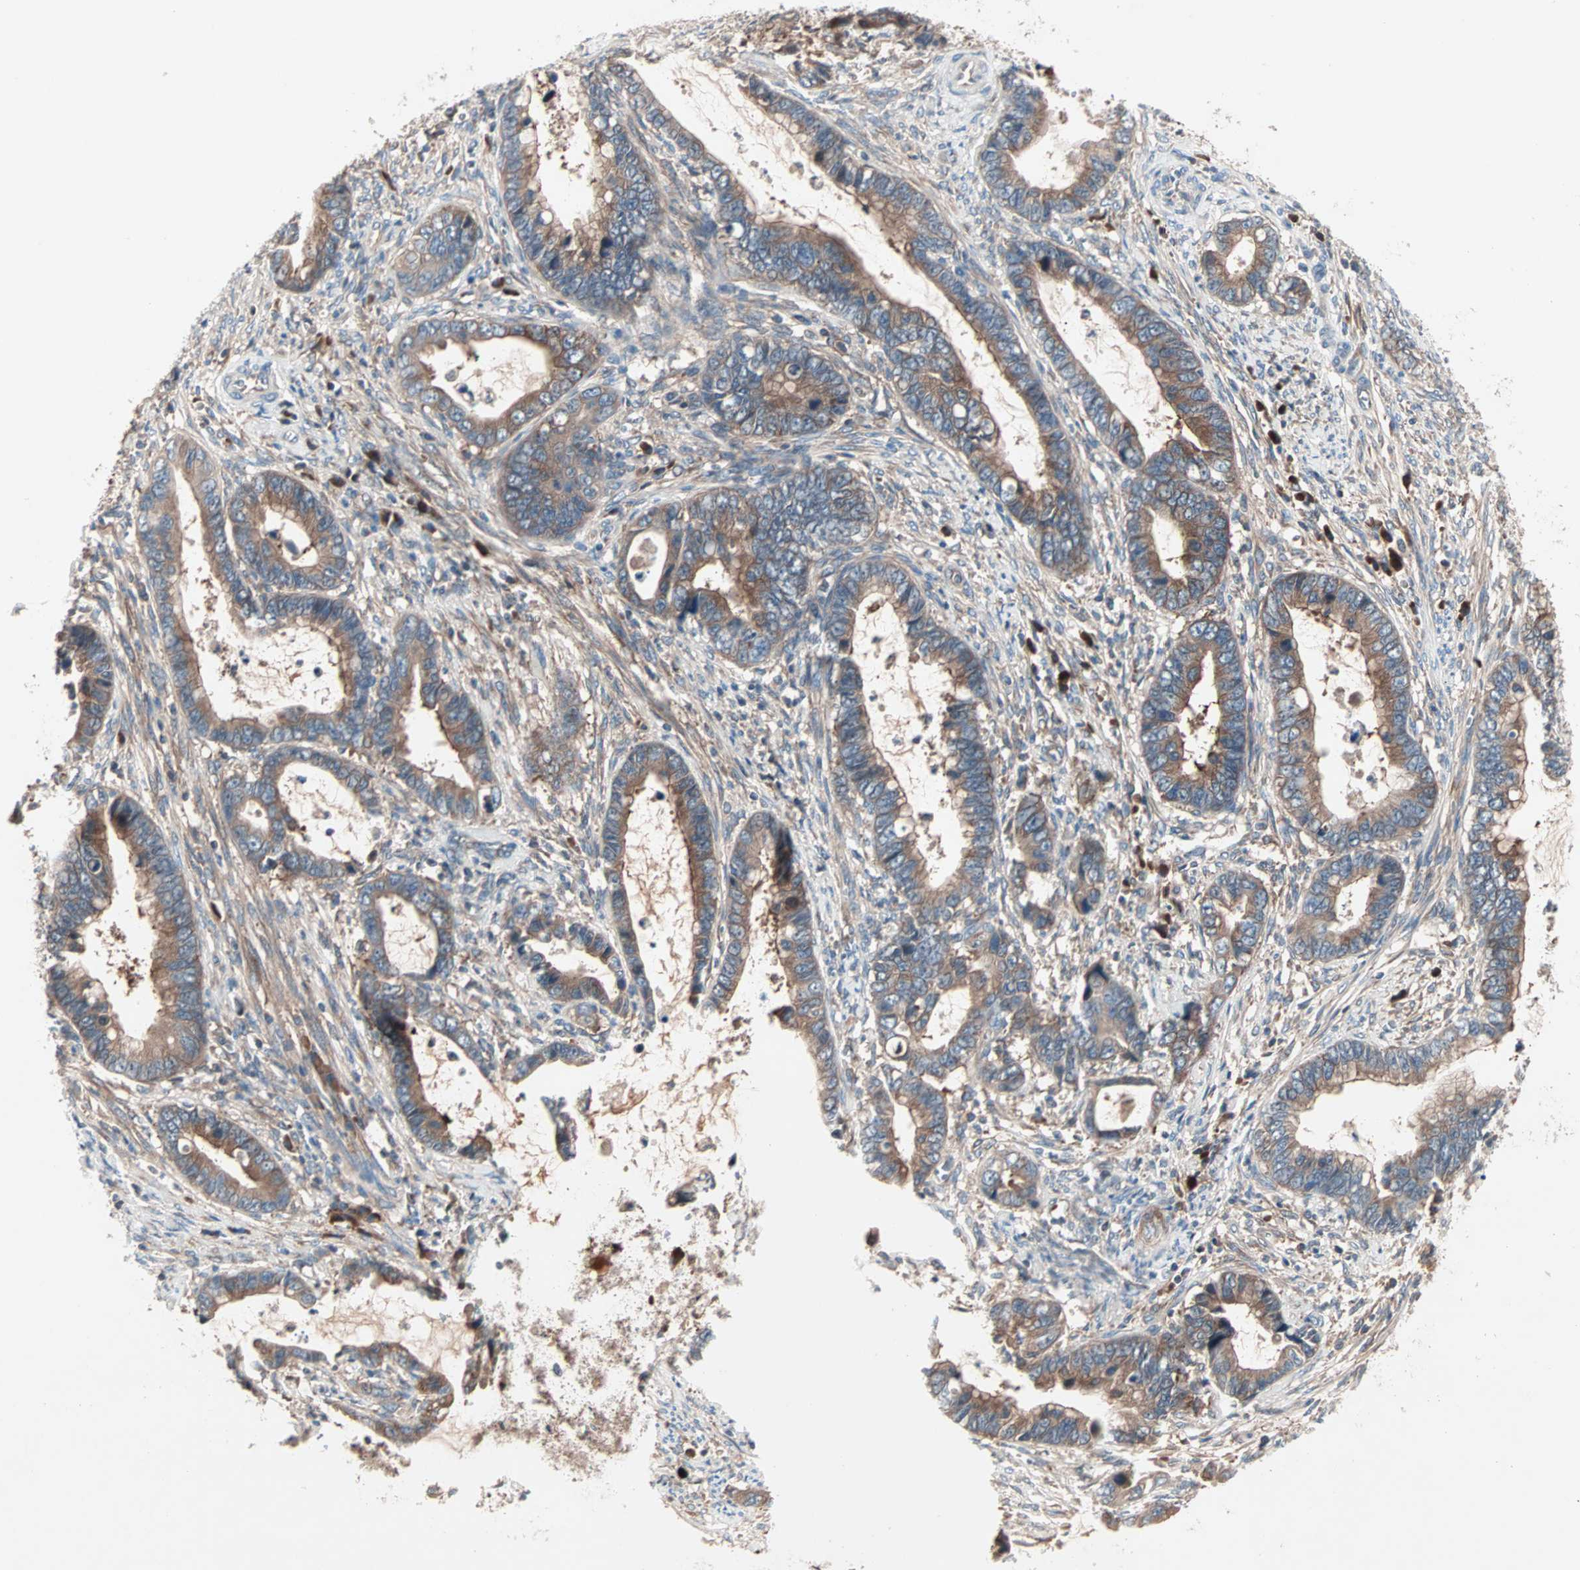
{"staining": {"intensity": "moderate", "quantity": ">75%", "location": "cytoplasmic/membranous"}, "tissue": "cervical cancer", "cell_type": "Tumor cells", "image_type": "cancer", "snomed": [{"axis": "morphology", "description": "Adenocarcinoma, NOS"}, {"axis": "topography", "description": "Cervix"}], "caption": "Moderate cytoplasmic/membranous protein staining is seen in about >75% of tumor cells in cervical adenocarcinoma. (DAB IHC, brown staining for protein, blue staining for nuclei).", "gene": "CAD", "patient": {"sex": "female", "age": 44}}